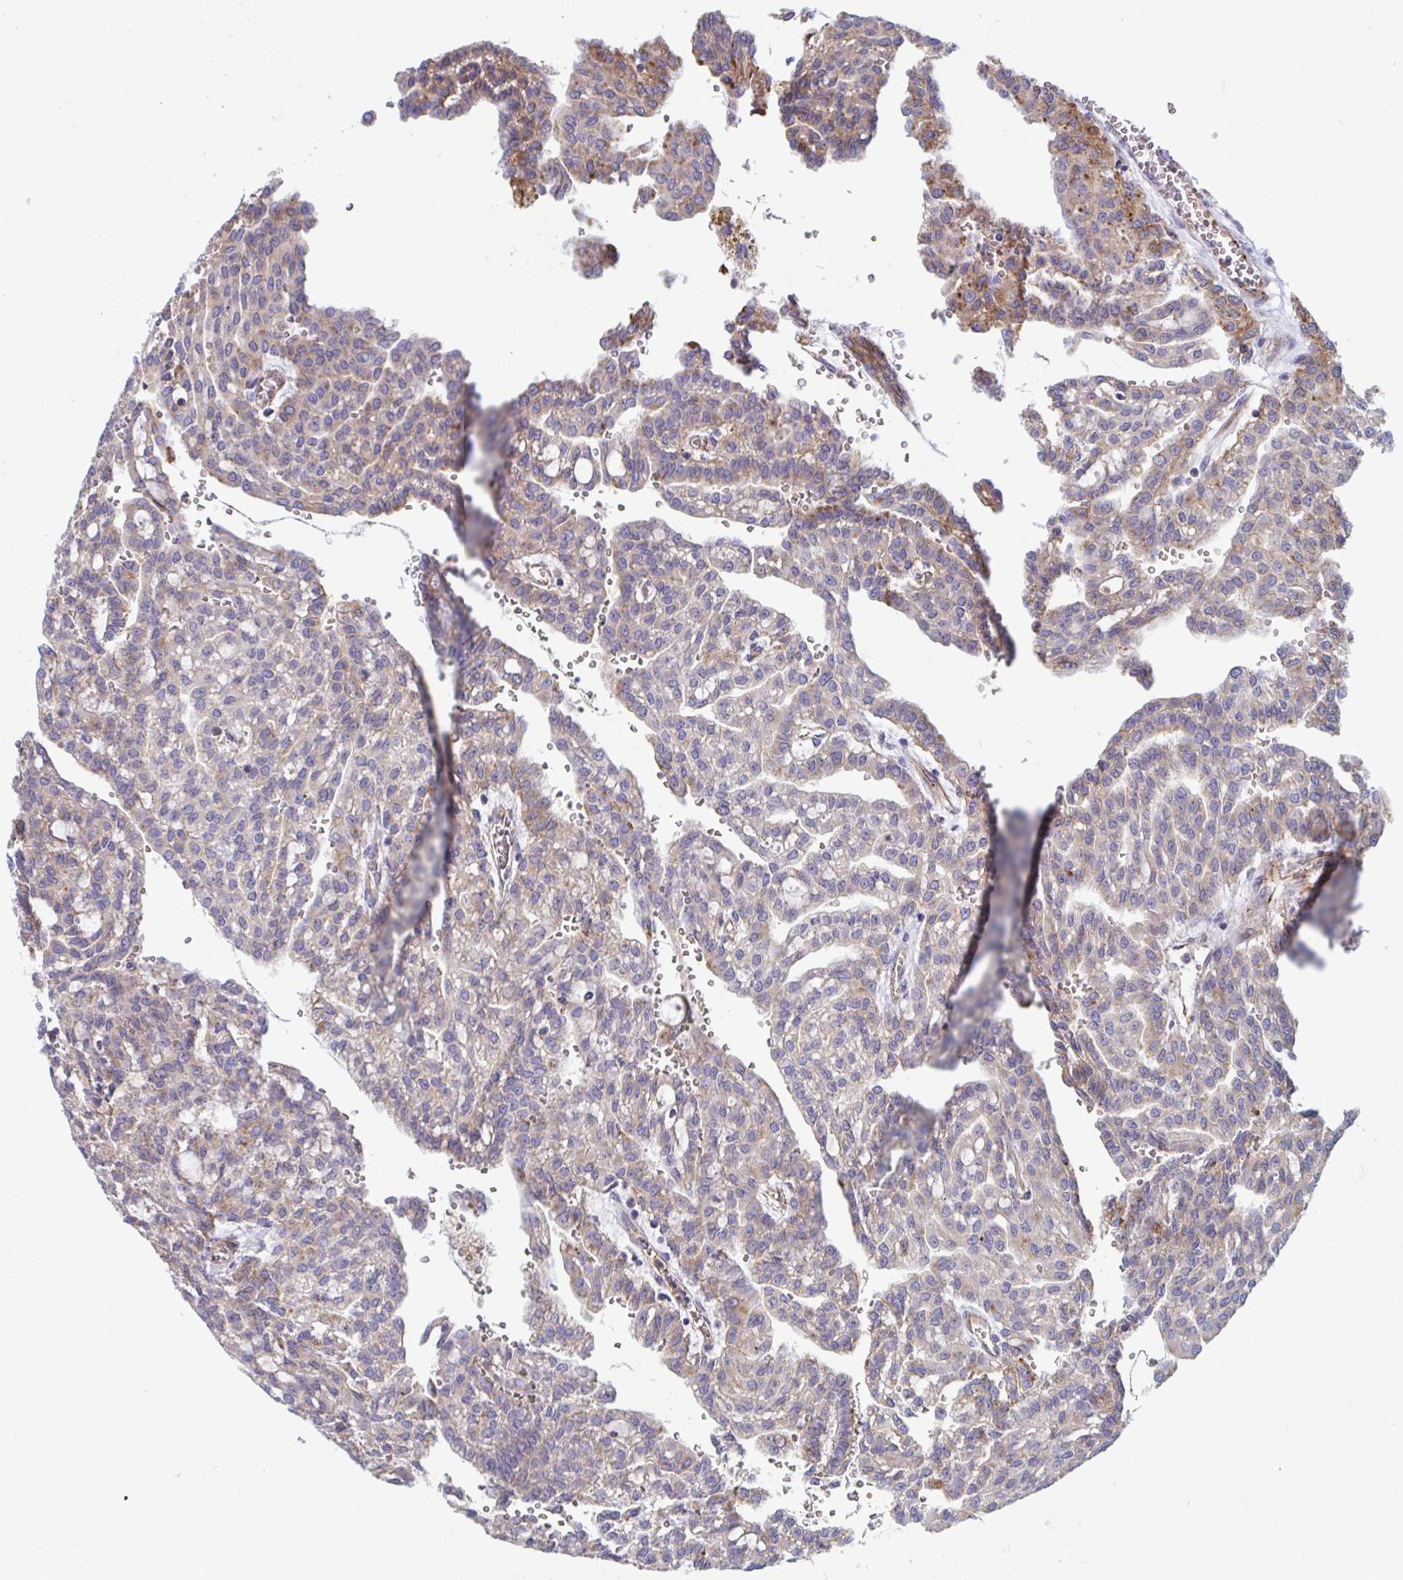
{"staining": {"intensity": "moderate", "quantity": "<25%", "location": "cytoplasmic/membranous"}, "tissue": "renal cancer", "cell_type": "Tumor cells", "image_type": "cancer", "snomed": [{"axis": "morphology", "description": "Adenocarcinoma, NOS"}, {"axis": "topography", "description": "Kidney"}], "caption": "Adenocarcinoma (renal) tissue displays moderate cytoplasmic/membranous expression in about <25% of tumor cells (DAB (3,3'-diaminobenzidine) IHC, brown staining for protein, blue staining for nuclei).", "gene": "SLC9A6", "patient": {"sex": "male", "age": 63}}